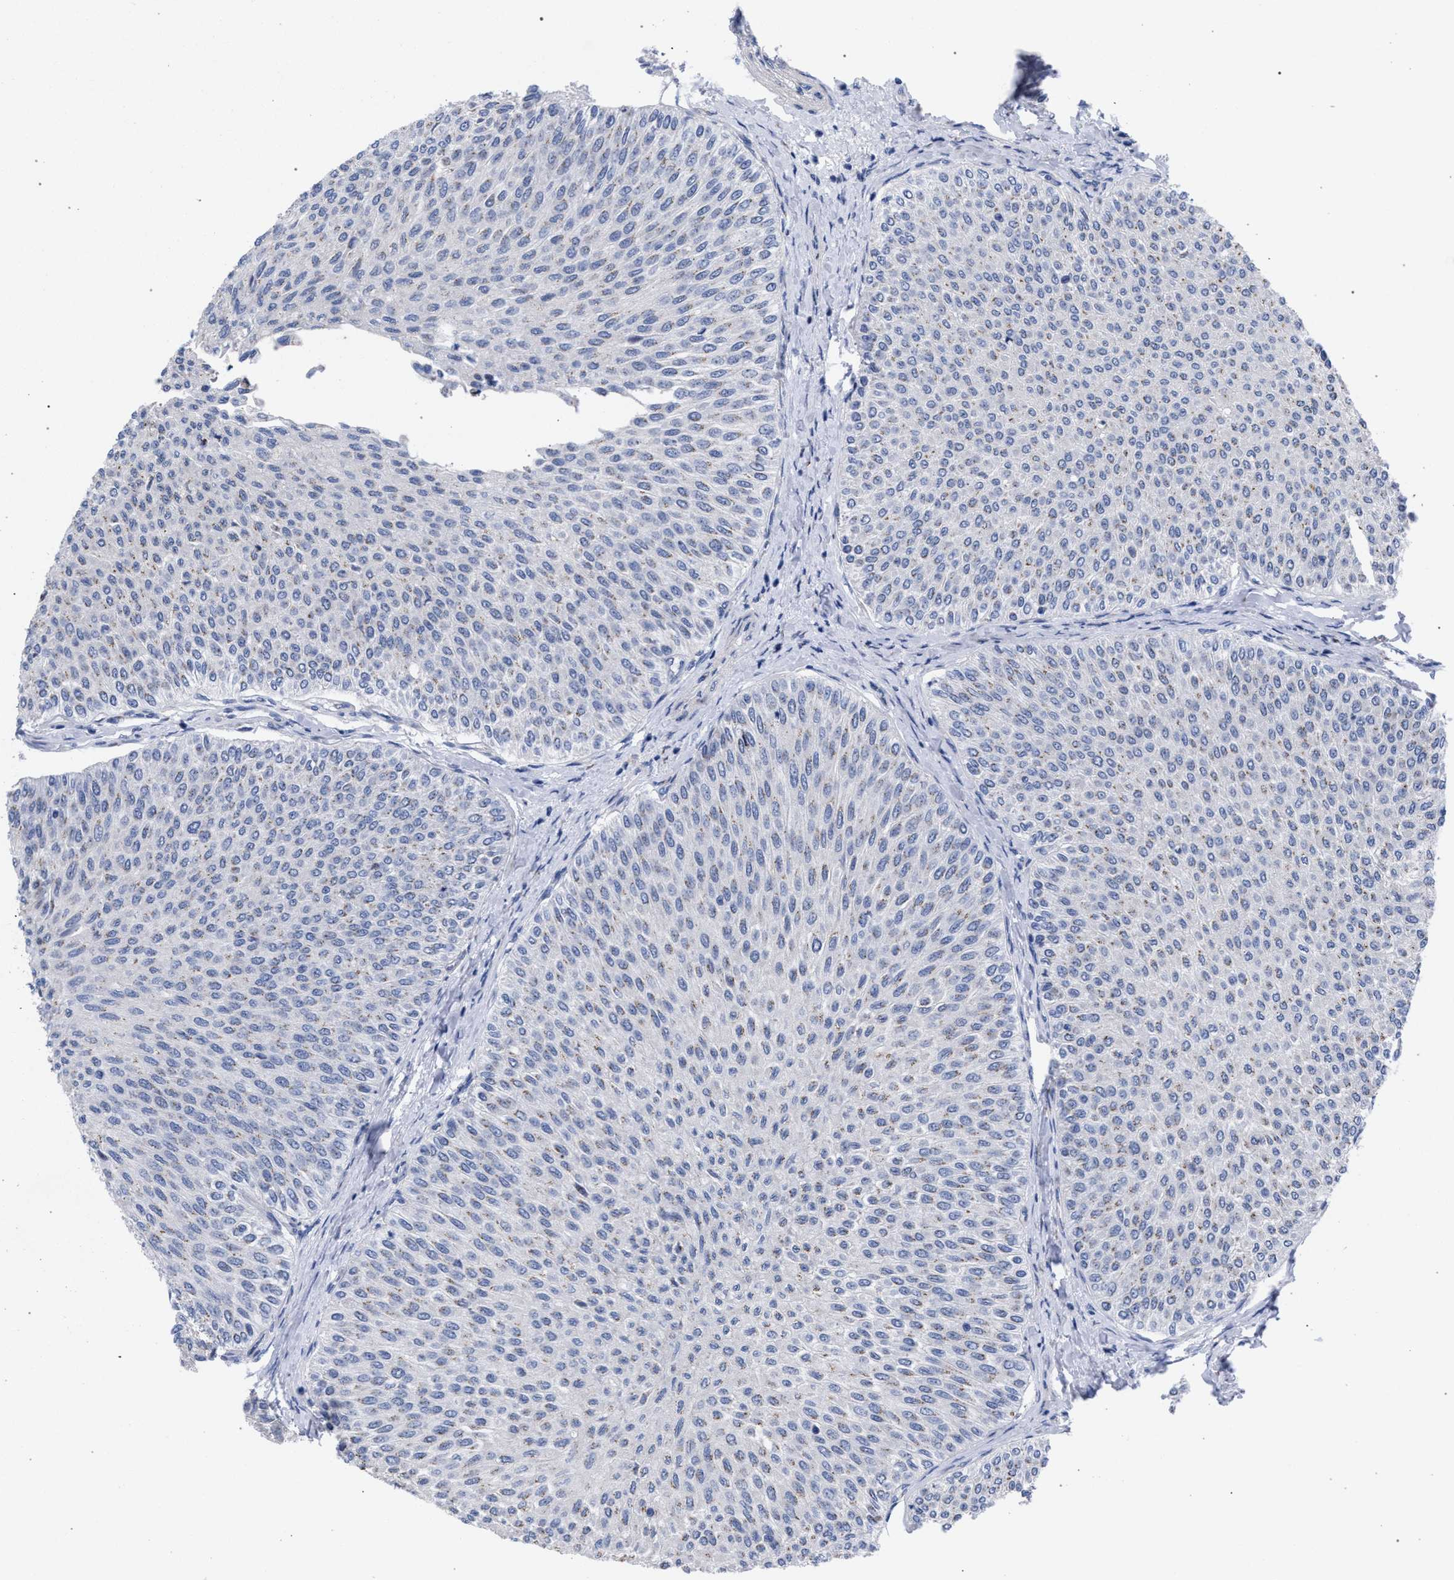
{"staining": {"intensity": "weak", "quantity": "<25%", "location": "cytoplasmic/membranous"}, "tissue": "urothelial cancer", "cell_type": "Tumor cells", "image_type": "cancer", "snomed": [{"axis": "morphology", "description": "Urothelial carcinoma, Low grade"}, {"axis": "topography", "description": "Urinary bladder"}], "caption": "Protein analysis of urothelial carcinoma (low-grade) displays no significant expression in tumor cells.", "gene": "GOLGA2", "patient": {"sex": "male", "age": 78}}